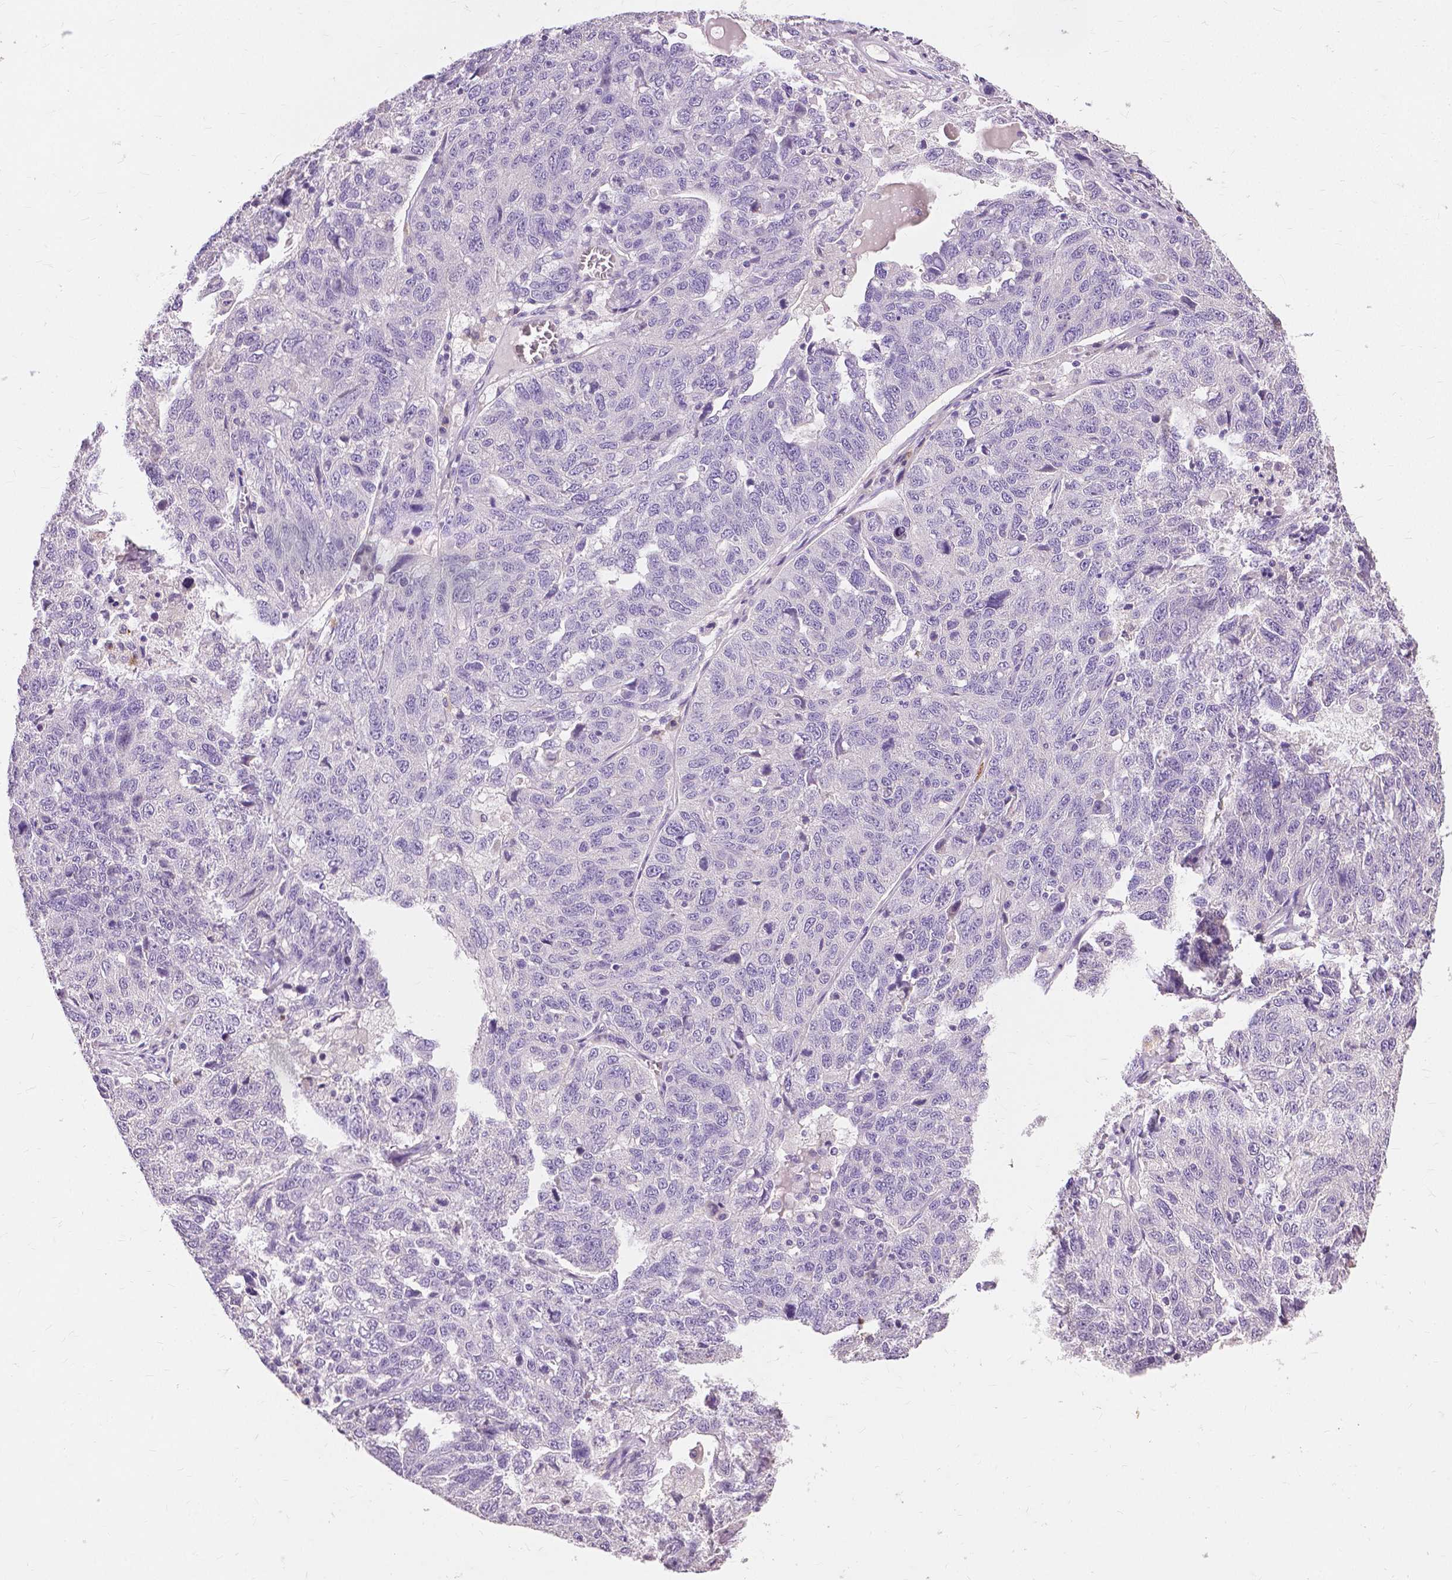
{"staining": {"intensity": "negative", "quantity": "none", "location": "none"}, "tissue": "ovarian cancer", "cell_type": "Tumor cells", "image_type": "cancer", "snomed": [{"axis": "morphology", "description": "Cystadenocarcinoma, serous, NOS"}, {"axis": "topography", "description": "Ovary"}], "caption": "A photomicrograph of ovarian serous cystadenocarcinoma stained for a protein reveals no brown staining in tumor cells. (DAB (3,3'-diaminobenzidine) immunohistochemistry with hematoxylin counter stain).", "gene": "CXCR2", "patient": {"sex": "female", "age": 71}}